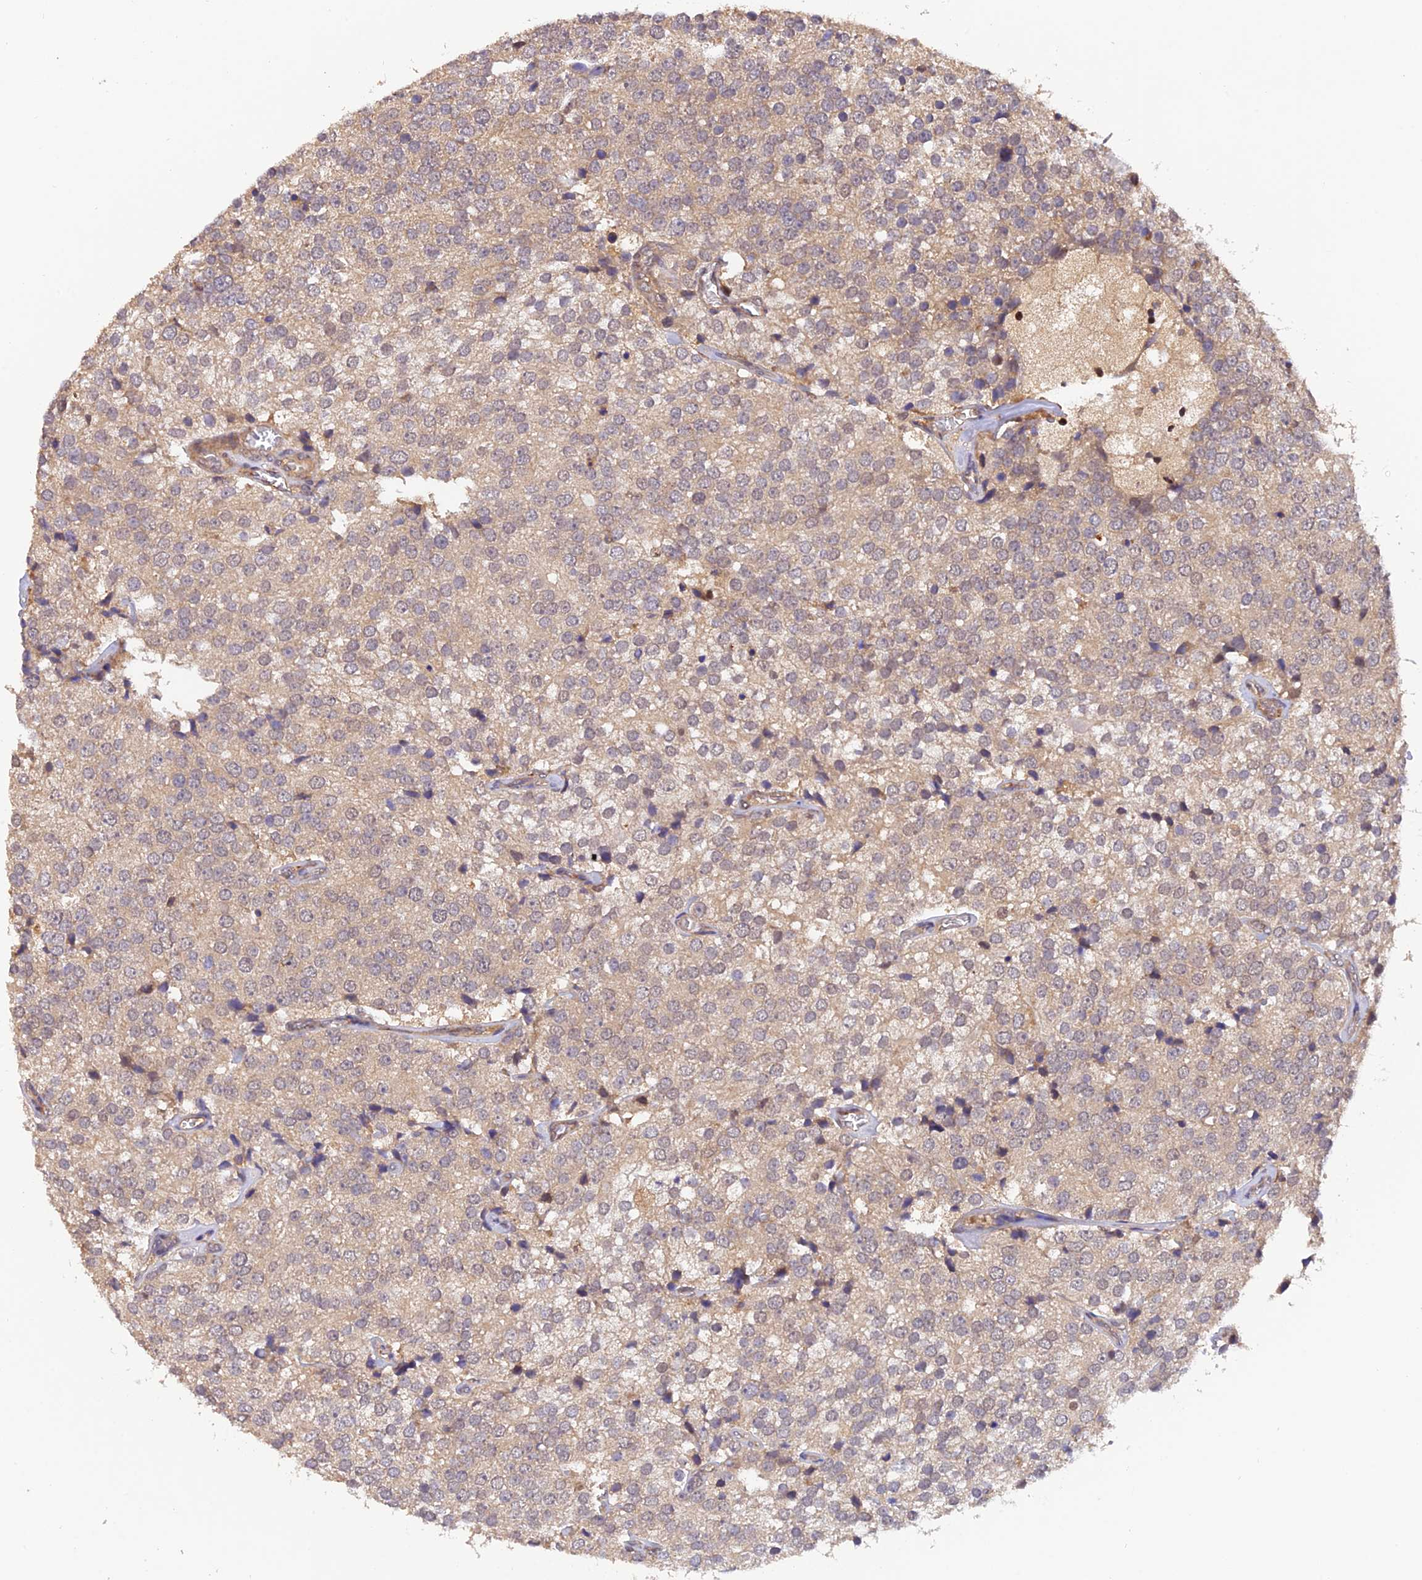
{"staining": {"intensity": "weak", "quantity": "<25%", "location": "cytoplasmic/membranous"}, "tissue": "prostate cancer", "cell_type": "Tumor cells", "image_type": "cancer", "snomed": [{"axis": "morphology", "description": "Adenocarcinoma, High grade"}, {"axis": "topography", "description": "Prostate"}], "caption": "Immunohistochemistry (IHC) image of high-grade adenocarcinoma (prostate) stained for a protein (brown), which reveals no positivity in tumor cells. The staining was performed using DAB (3,3'-diaminobenzidine) to visualize the protein expression in brown, while the nuclei were stained in blue with hematoxylin (Magnification: 20x).", "gene": "PSMB3", "patient": {"sex": "male", "age": 49}}